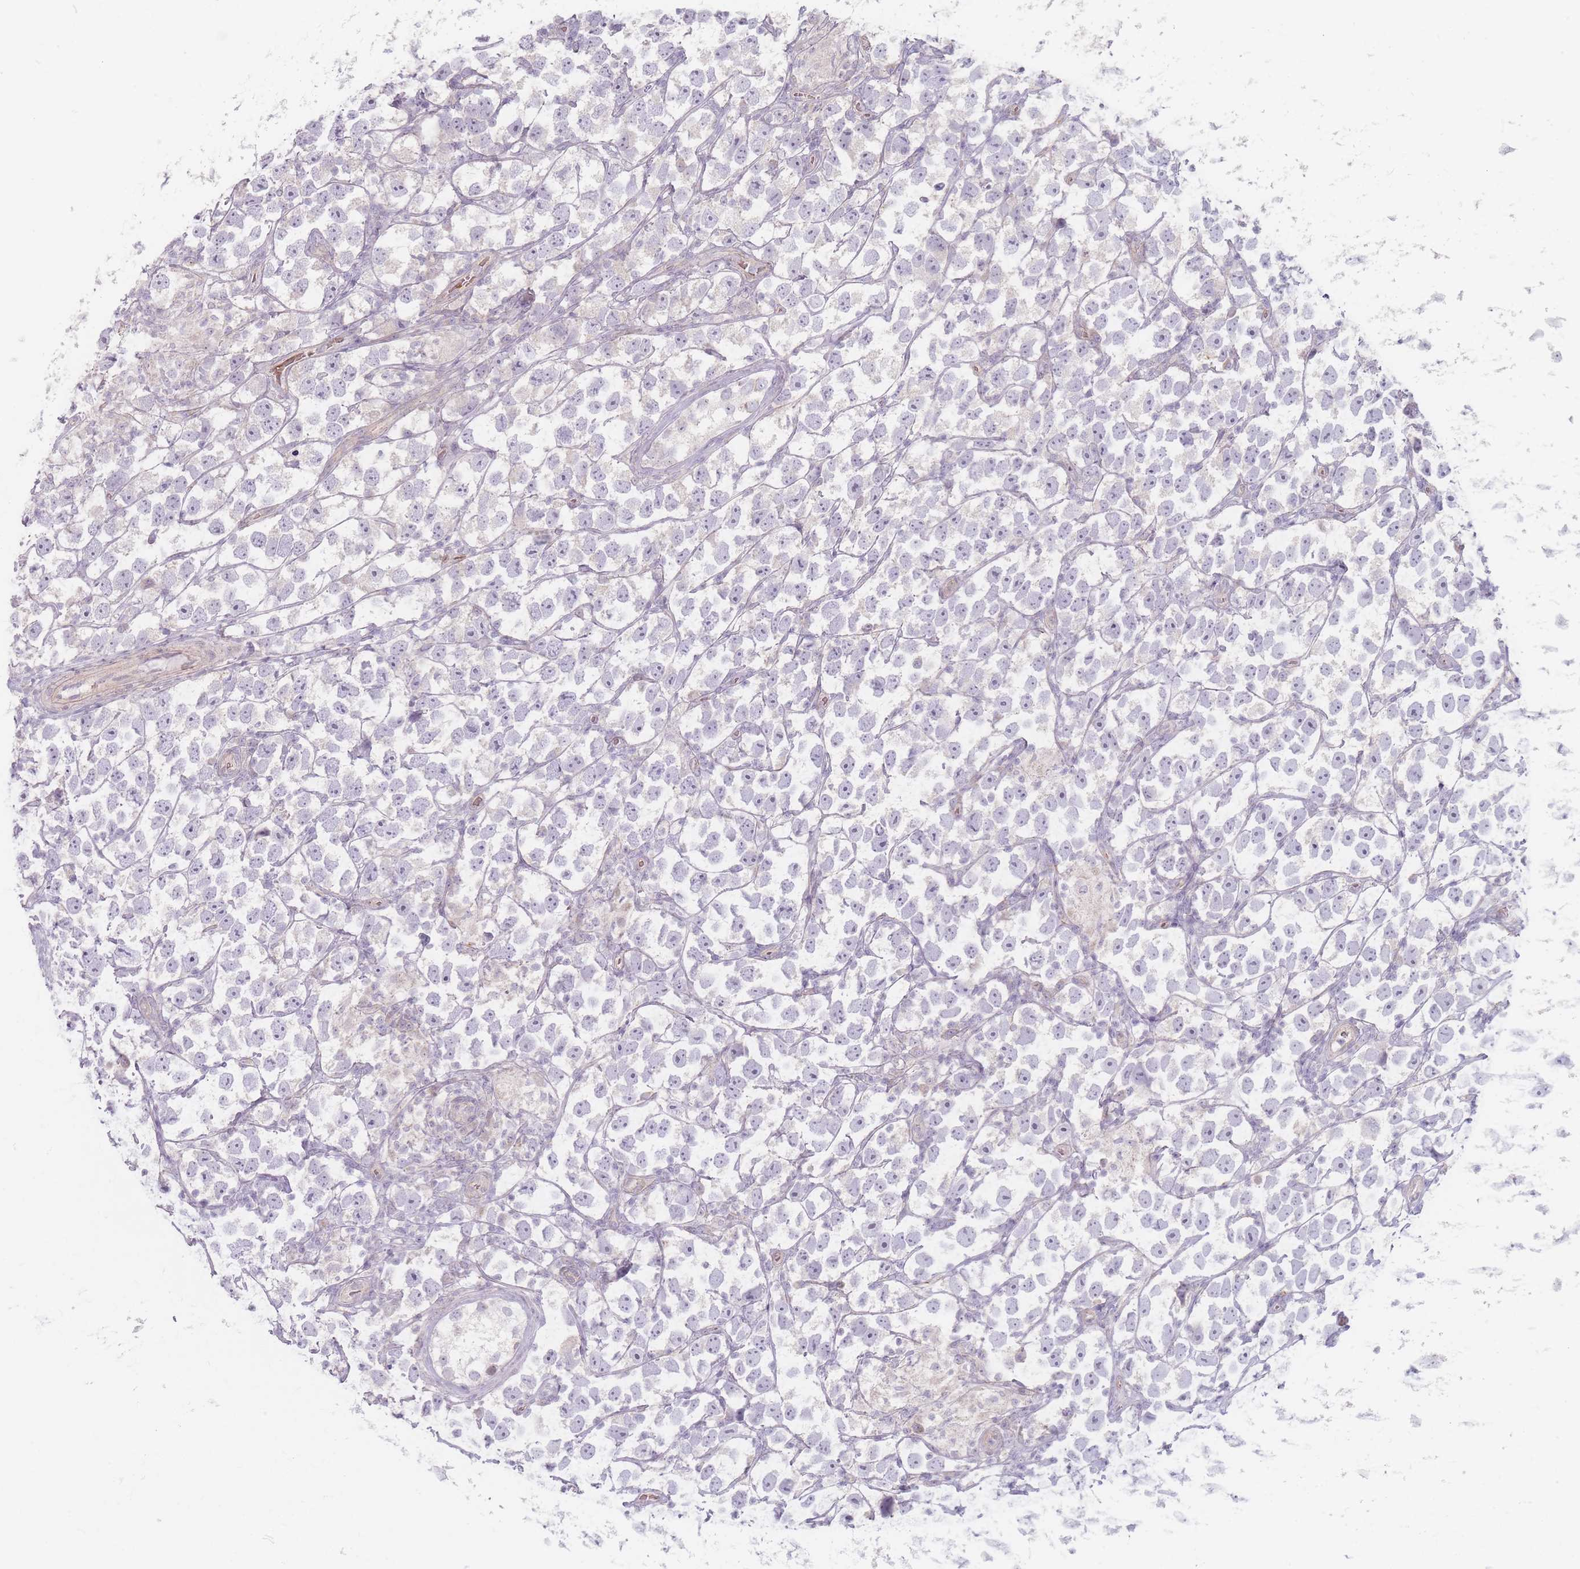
{"staining": {"intensity": "negative", "quantity": "none", "location": "none"}, "tissue": "testis cancer", "cell_type": "Tumor cells", "image_type": "cancer", "snomed": [{"axis": "morphology", "description": "Seminoma, NOS"}, {"axis": "topography", "description": "Testis"}], "caption": "Human seminoma (testis) stained for a protein using IHC exhibits no expression in tumor cells.", "gene": "CHCHD7", "patient": {"sex": "male", "age": 26}}